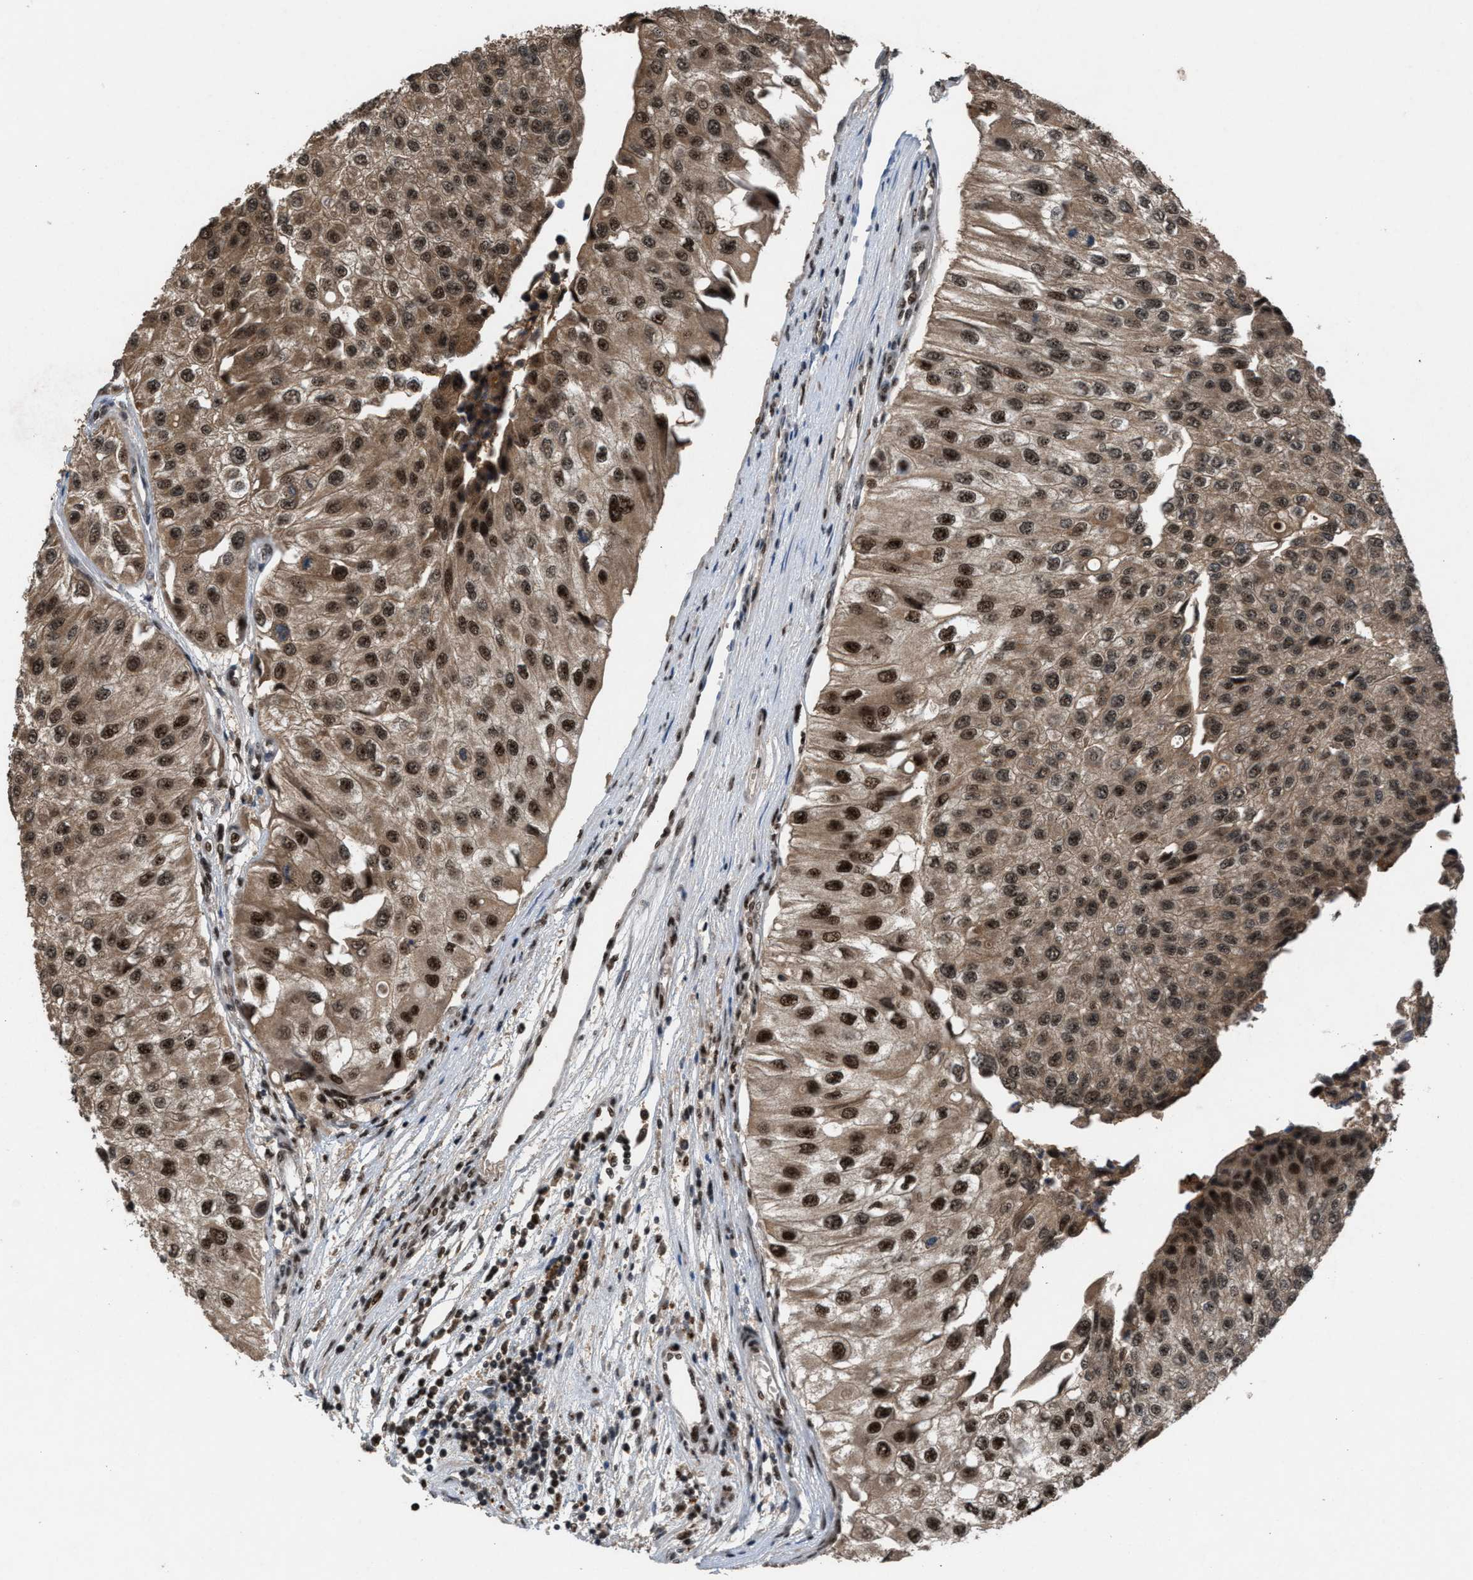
{"staining": {"intensity": "moderate", "quantity": ">75%", "location": "cytoplasmic/membranous,nuclear"}, "tissue": "urothelial cancer", "cell_type": "Tumor cells", "image_type": "cancer", "snomed": [{"axis": "morphology", "description": "Urothelial carcinoma, High grade"}, {"axis": "topography", "description": "Kidney"}, {"axis": "topography", "description": "Urinary bladder"}], "caption": "Protein analysis of urothelial cancer tissue shows moderate cytoplasmic/membranous and nuclear expression in about >75% of tumor cells.", "gene": "PRPF4", "patient": {"sex": "male", "age": 77}}